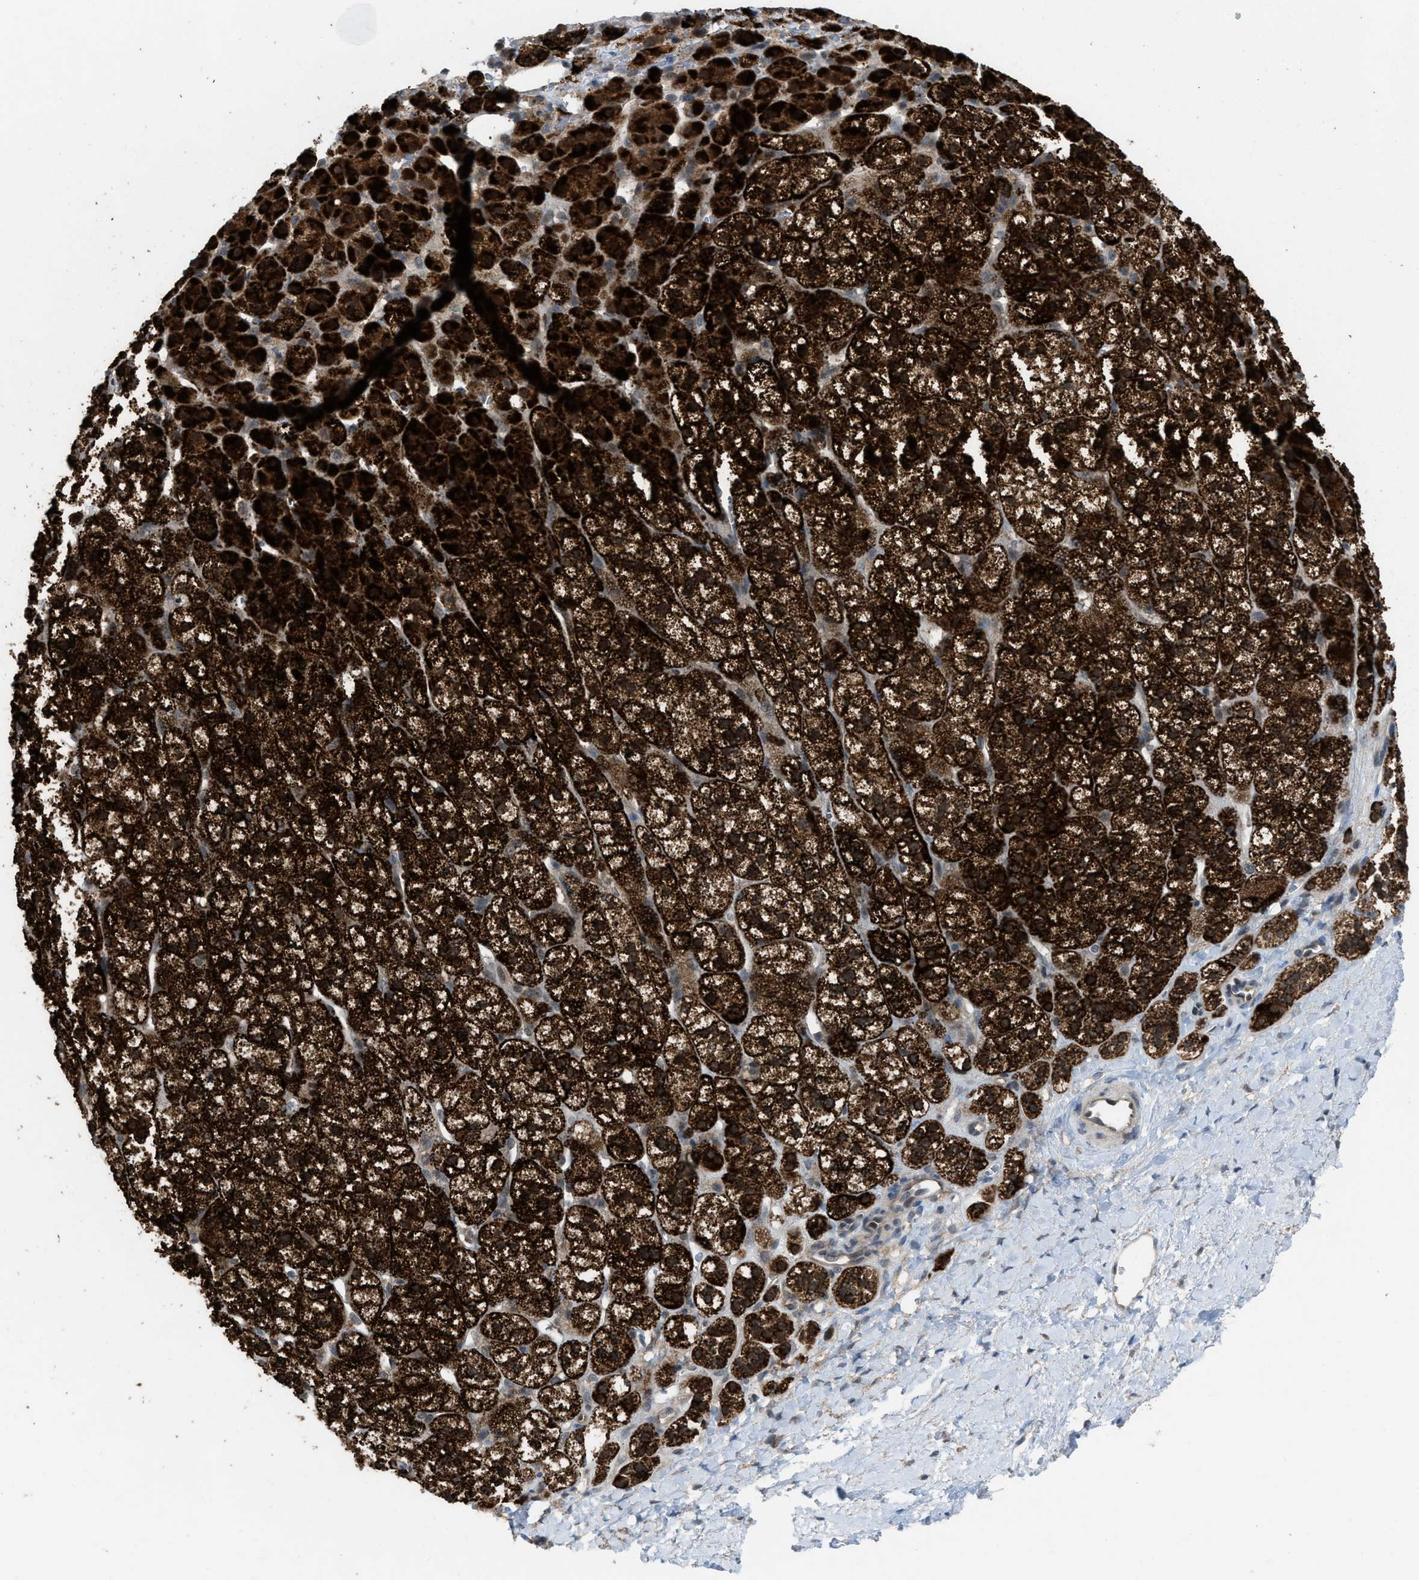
{"staining": {"intensity": "strong", "quantity": "25%-75%", "location": "cytoplasmic/membranous"}, "tissue": "adrenal gland", "cell_type": "Glandular cells", "image_type": "normal", "snomed": [{"axis": "morphology", "description": "Normal tissue, NOS"}, {"axis": "topography", "description": "Adrenal gland"}], "caption": "A photomicrograph showing strong cytoplasmic/membranous expression in approximately 25%-75% of glandular cells in benign adrenal gland, as visualized by brown immunohistochemical staining.", "gene": "PLAA", "patient": {"sex": "male", "age": 56}}